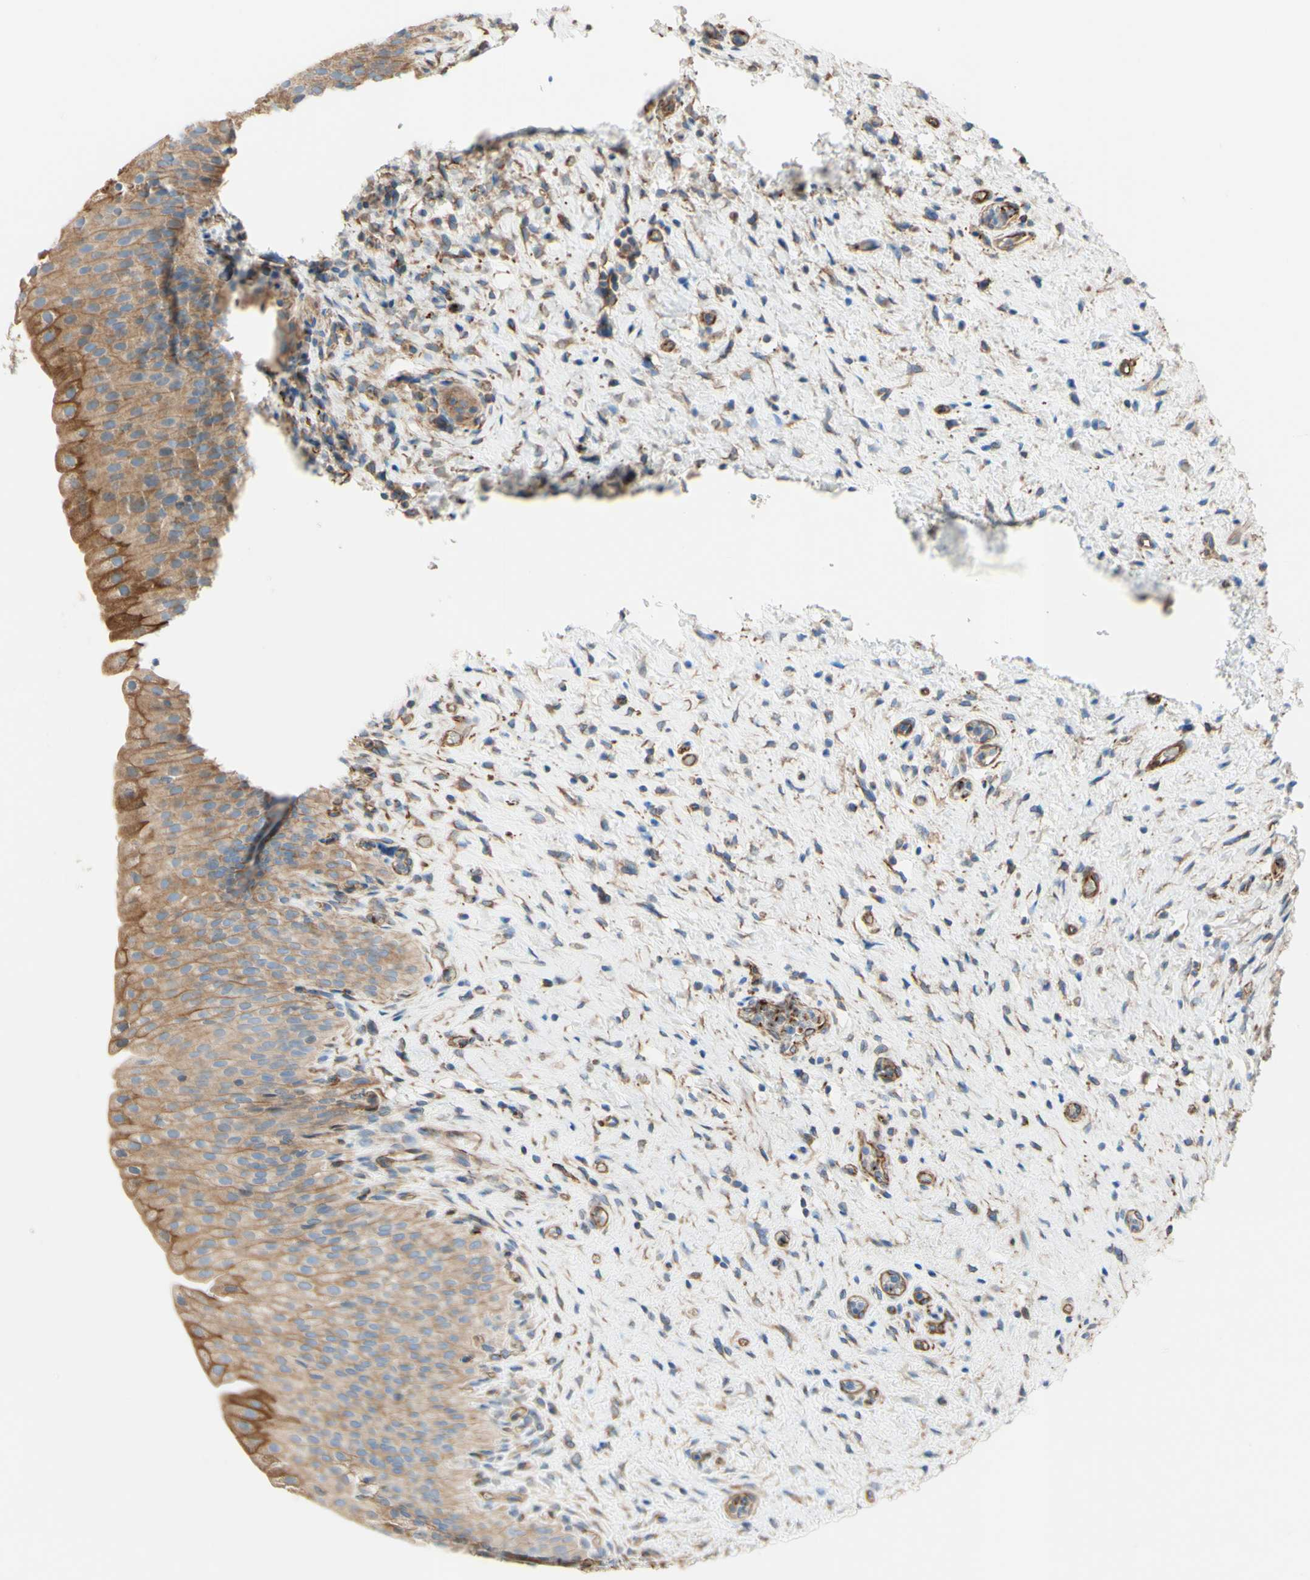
{"staining": {"intensity": "moderate", "quantity": ">75%", "location": "cytoplasmic/membranous"}, "tissue": "urinary bladder", "cell_type": "Urothelial cells", "image_type": "normal", "snomed": [{"axis": "morphology", "description": "Normal tissue, NOS"}, {"axis": "morphology", "description": "Urothelial carcinoma, High grade"}, {"axis": "topography", "description": "Urinary bladder"}], "caption": "IHC of benign urinary bladder reveals medium levels of moderate cytoplasmic/membranous expression in approximately >75% of urothelial cells.", "gene": "ENDOD1", "patient": {"sex": "male", "age": 46}}